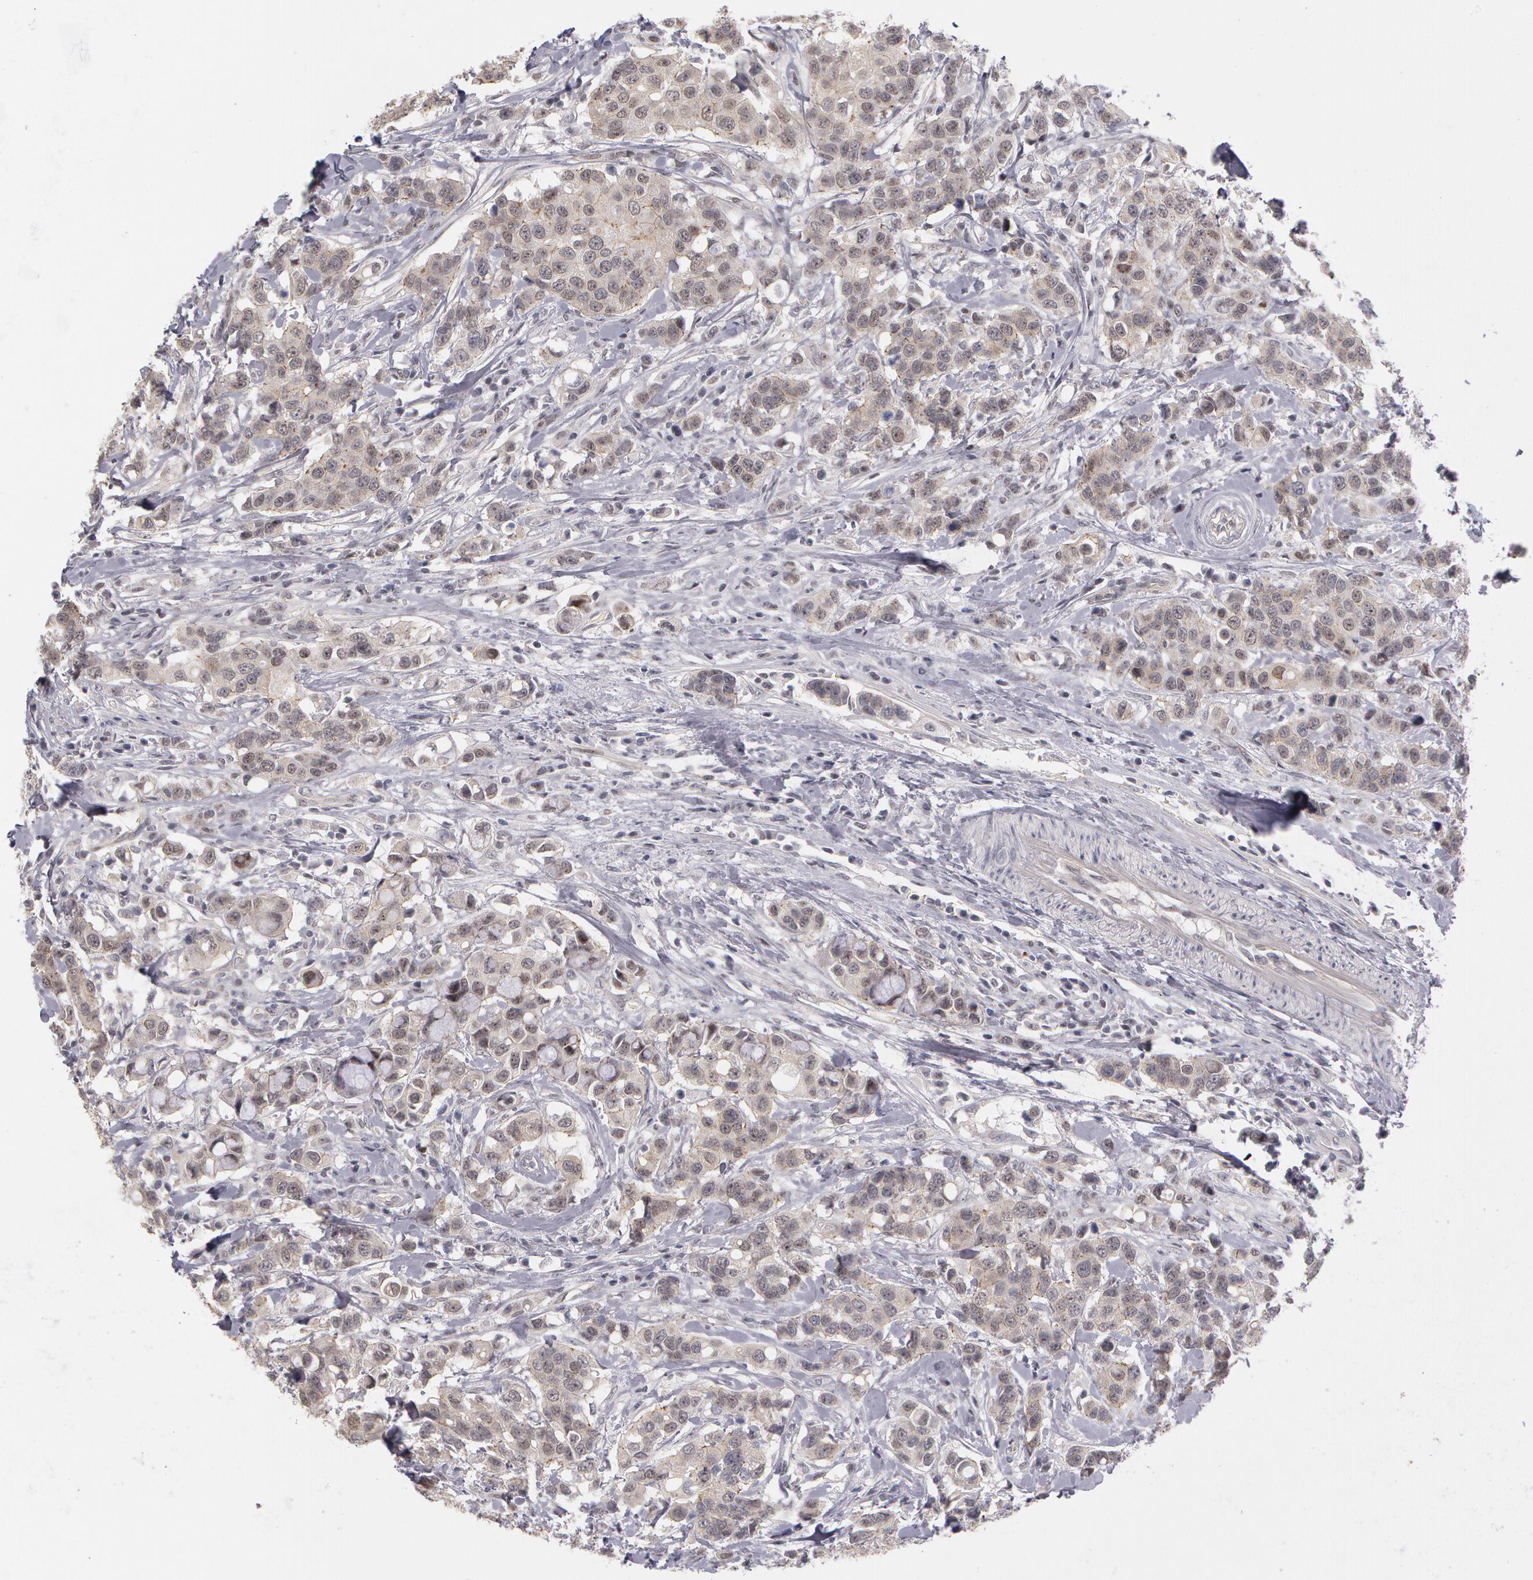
{"staining": {"intensity": "weak", "quantity": "<25%", "location": "nuclear"}, "tissue": "breast cancer", "cell_type": "Tumor cells", "image_type": "cancer", "snomed": [{"axis": "morphology", "description": "Duct carcinoma"}, {"axis": "topography", "description": "Breast"}], "caption": "Protein analysis of intraductal carcinoma (breast) shows no significant staining in tumor cells.", "gene": "PRICKLE1", "patient": {"sex": "female", "age": 27}}